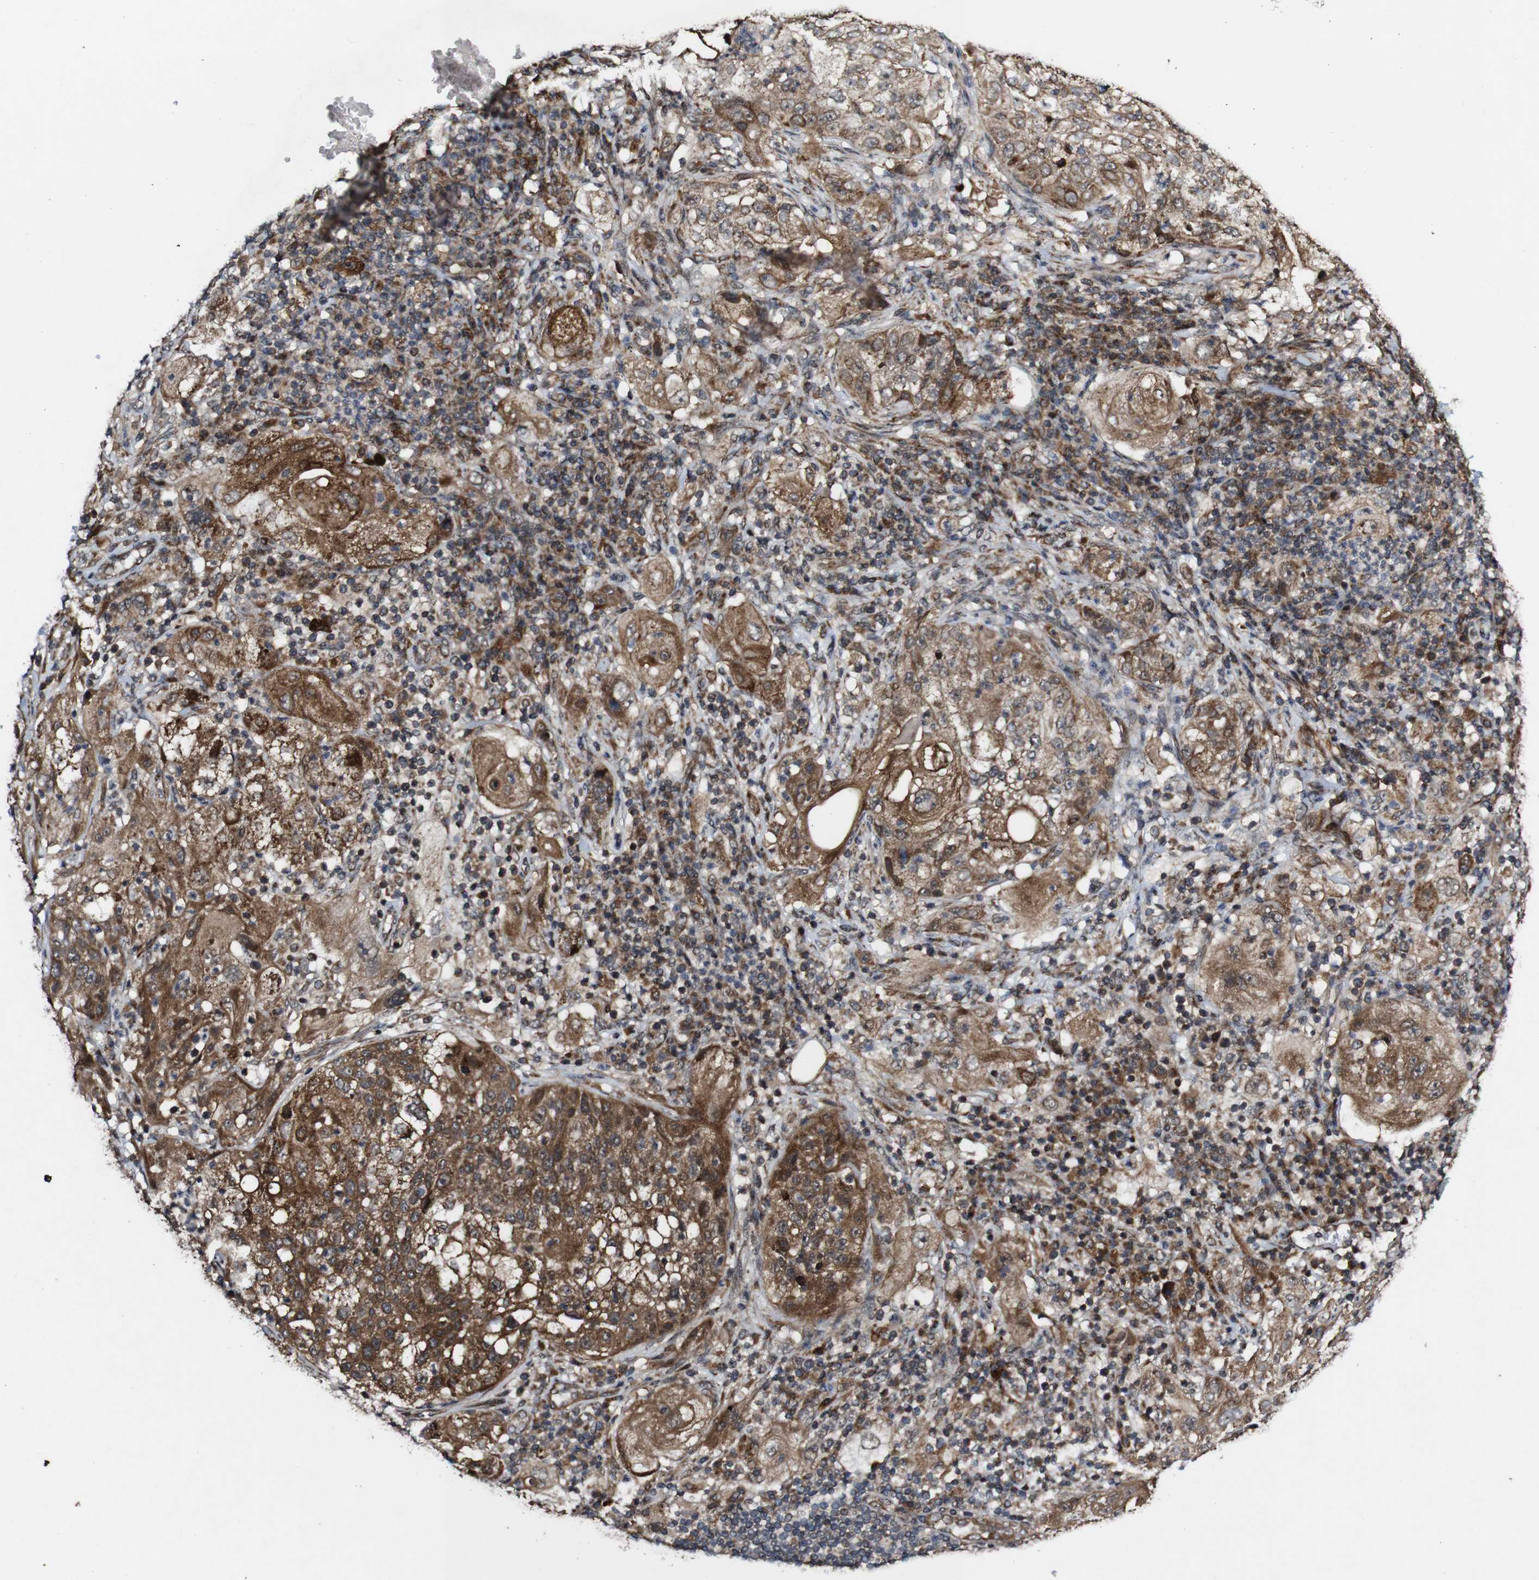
{"staining": {"intensity": "strong", "quantity": "25%-75%", "location": "cytoplasmic/membranous"}, "tissue": "lung cancer", "cell_type": "Tumor cells", "image_type": "cancer", "snomed": [{"axis": "morphology", "description": "Adenocarcinoma, NOS"}, {"axis": "topography", "description": "Lung"}], "caption": "A micrograph of human adenocarcinoma (lung) stained for a protein shows strong cytoplasmic/membranous brown staining in tumor cells.", "gene": "BTN3A3", "patient": {"sex": "female", "age": 50}}